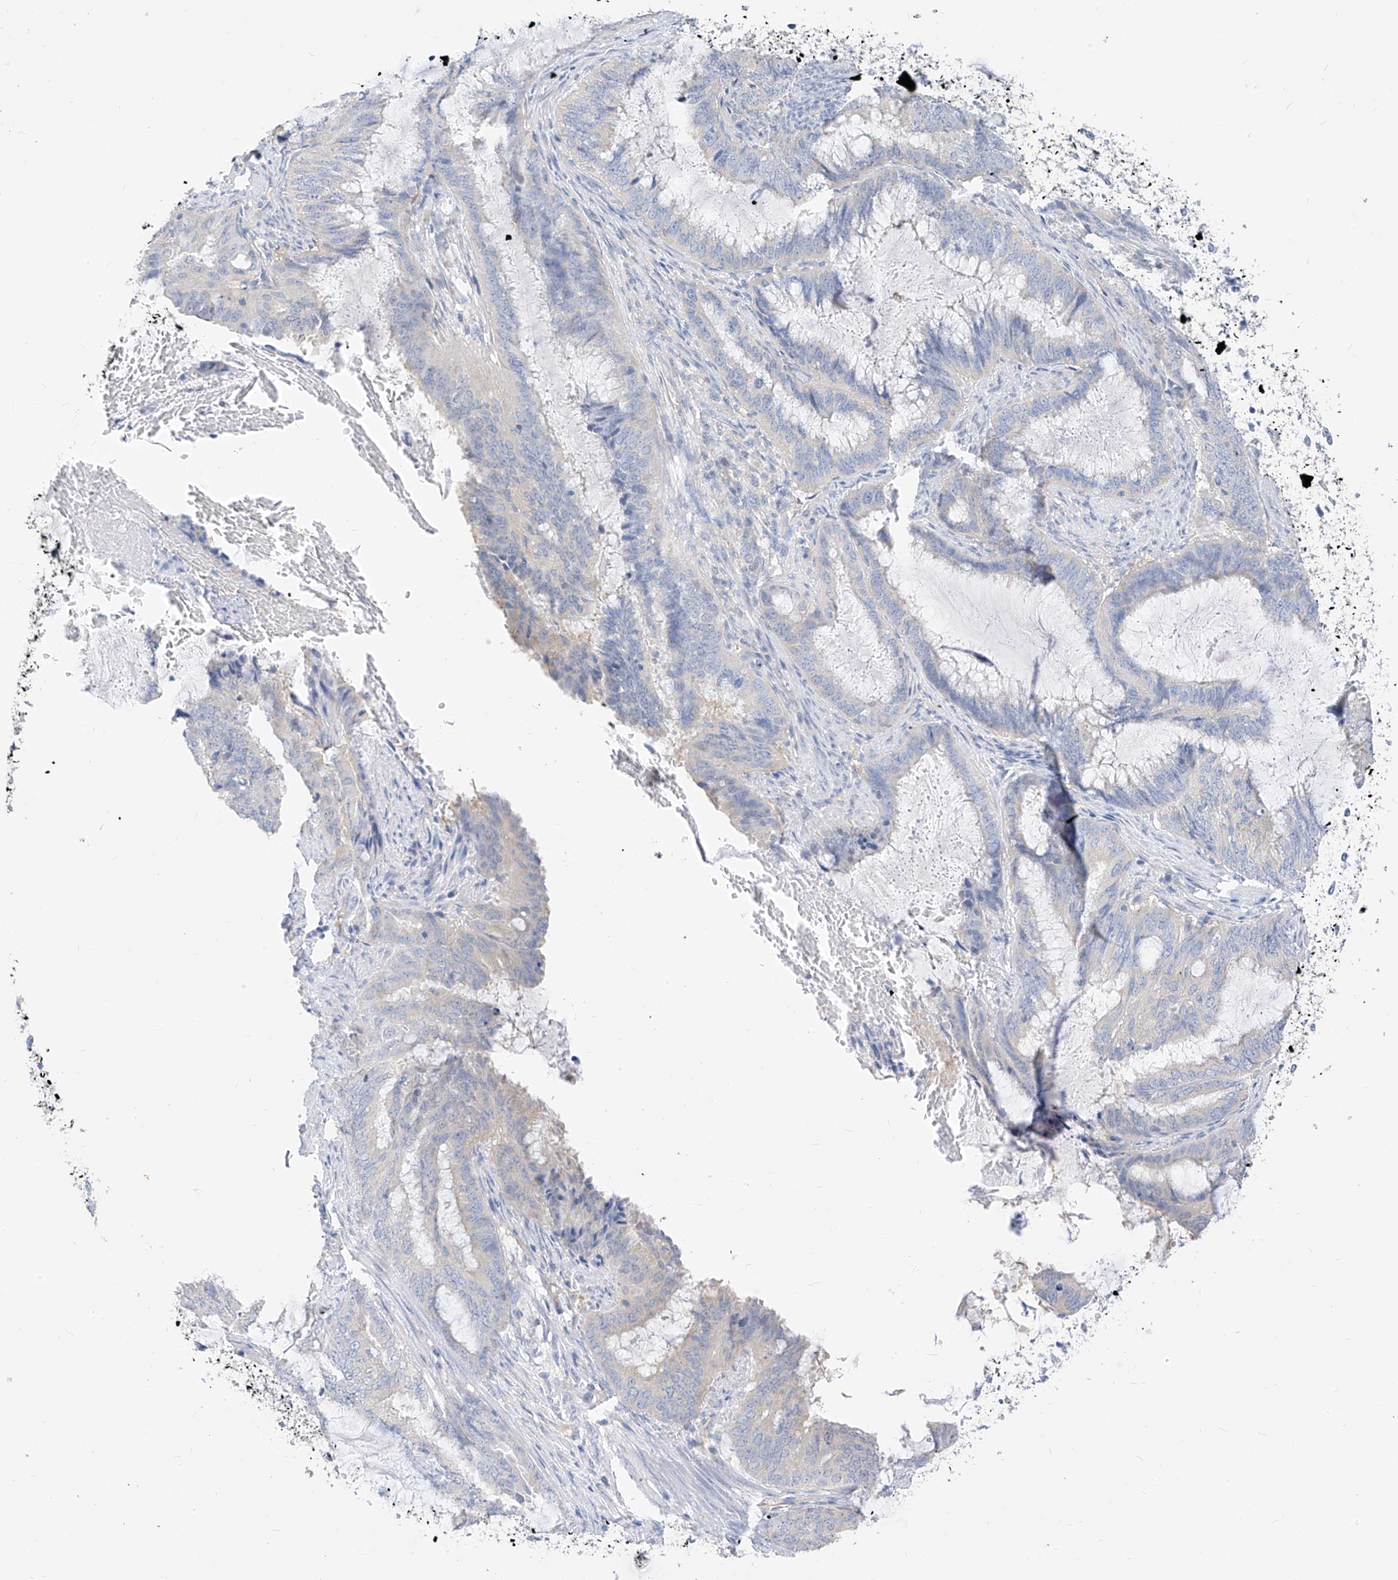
{"staining": {"intensity": "negative", "quantity": "none", "location": "none"}, "tissue": "endometrial cancer", "cell_type": "Tumor cells", "image_type": "cancer", "snomed": [{"axis": "morphology", "description": "Adenocarcinoma, NOS"}, {"axis": "topography", "description": "Endometrium"}], "caption": "An image of adenocarcinoma (endometrial) stained for a protein reveals no brown staining in tumor cells.", "gene": "ZZEF1", "patient": {"sex": "female", "age": 51}}